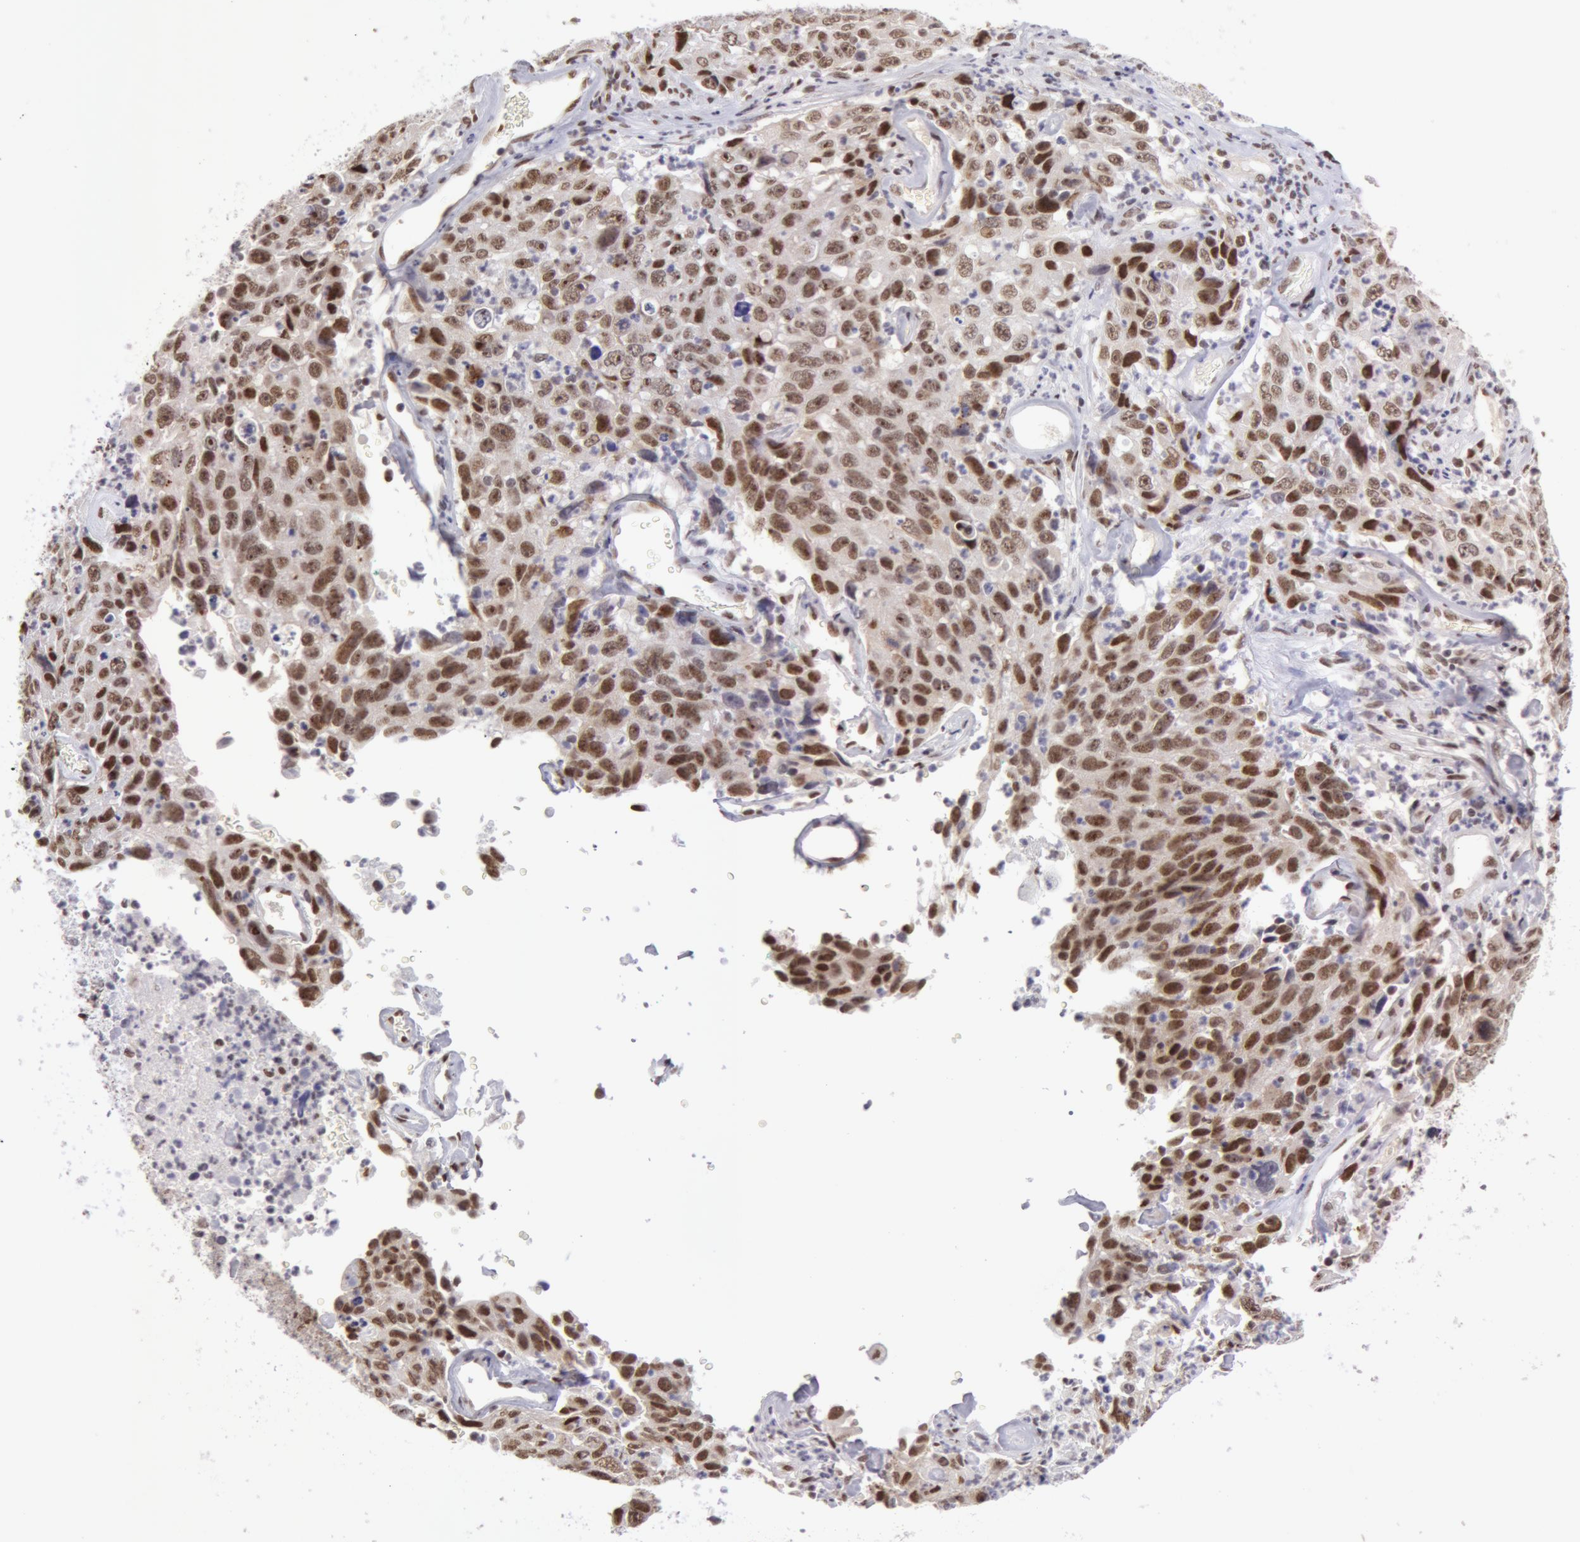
{"staining": {"intensity": "weak", "quantity": "25%-75%", "location": "nuclear"}, "tissue": "lung cancer", "cell_type": "Tumor cells", "image_type": "cancer", "snomed": [{"axis": "morphology", "description": "Squamous cell carcinoma, NOS"}, {"axis": "topography", "description": "Lung"}], "caption": "Tumor cells reveal weak nuclear positivity in approximately 25%-75% of cells in lung cancer.", "gene": "VRTN", "patient": {"sex": "male", "age": 64}}